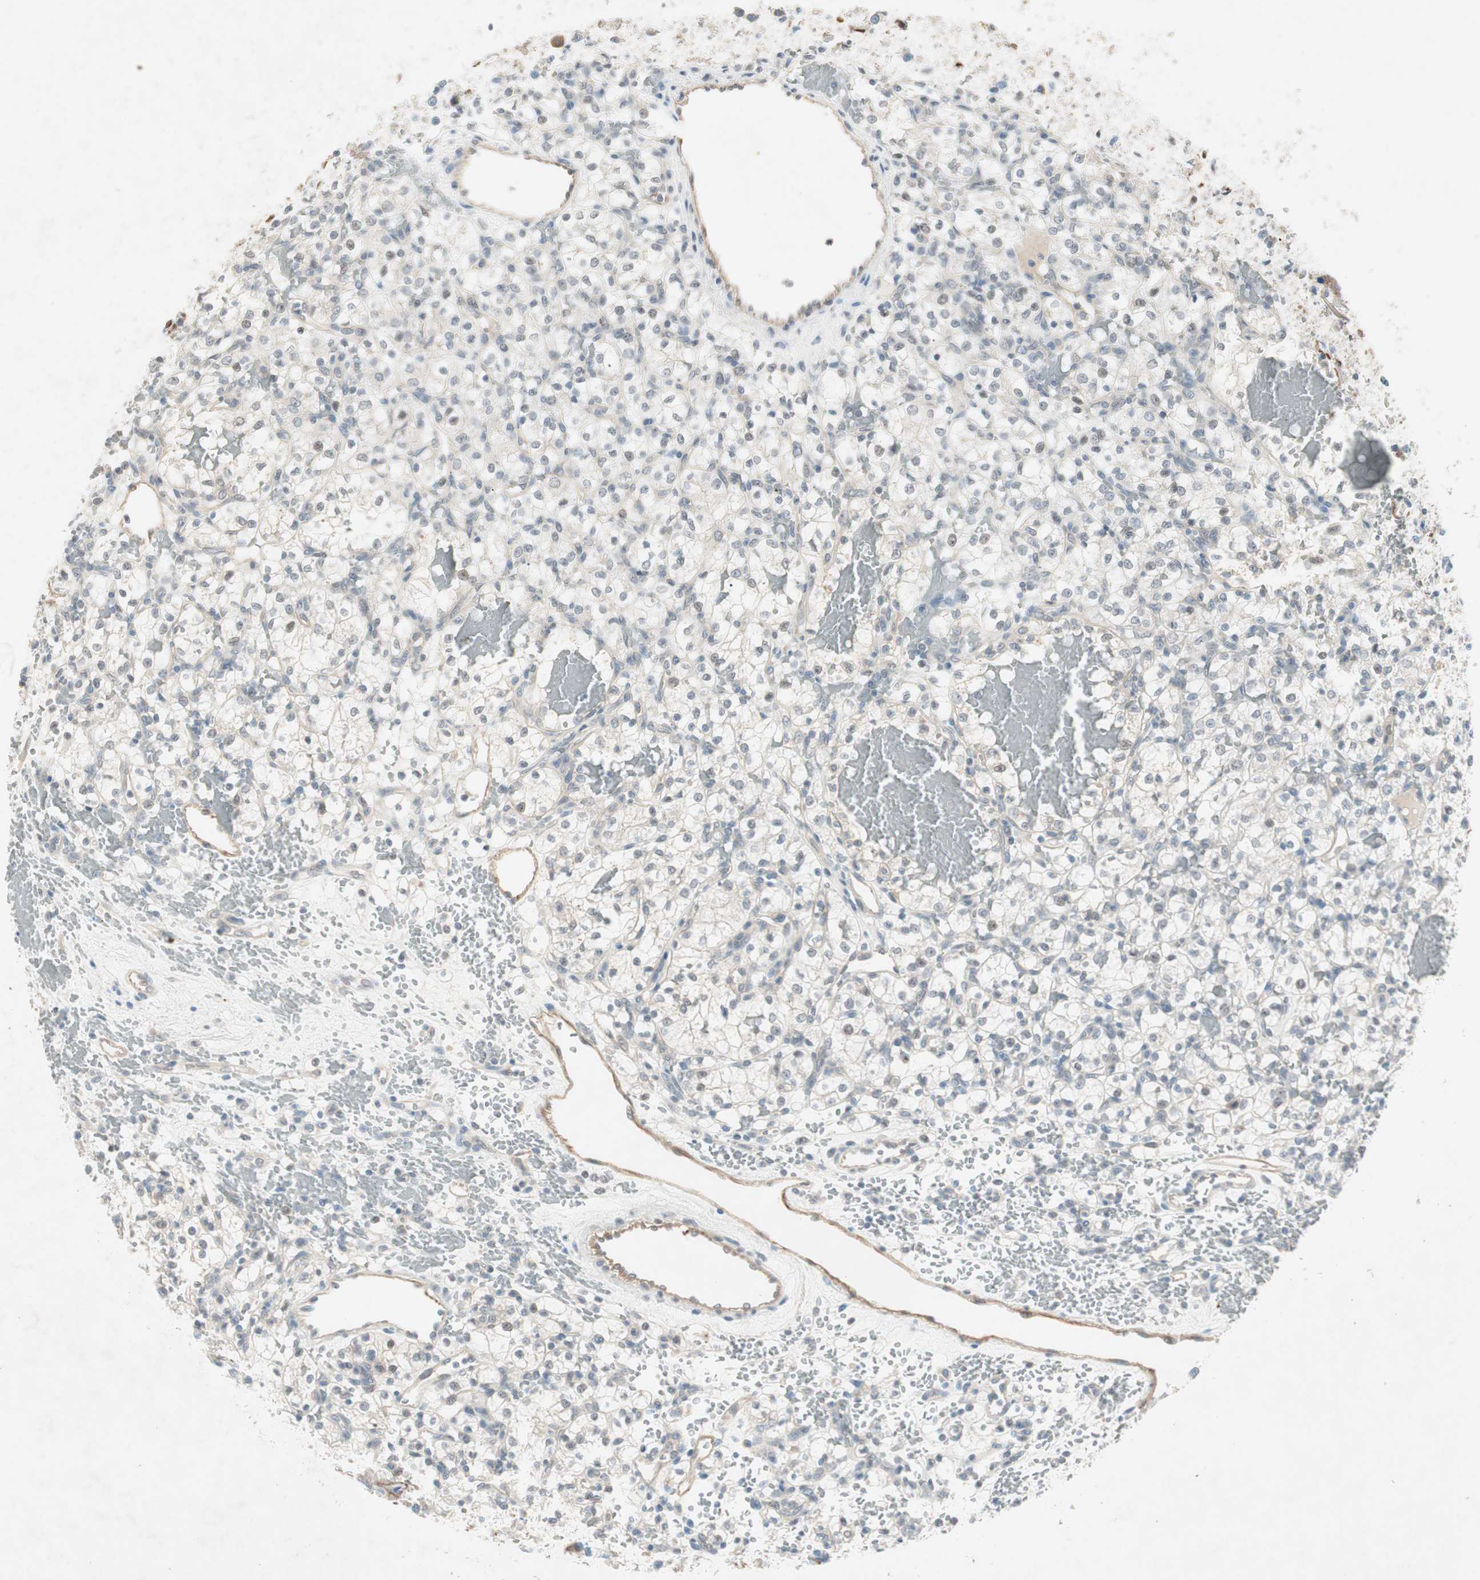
{"staining": {"intensity": "negative", "quantity": "none", "location": "none"}, "tissue": "renal cancer", "cell_type": "Tumor cells", "image_type": "cancer", "snomed": [{"axis": "morphology", "description": "Adenocarcinoma, NOS"}, {"axis": "topography", "description": "Kidney"}], "caption": "Image shows no protein positivity in tumor cells of renal adenocarcinoma tissue.", "gene": "ITGB4", "patient": {"sex": "female", "age": 60}}